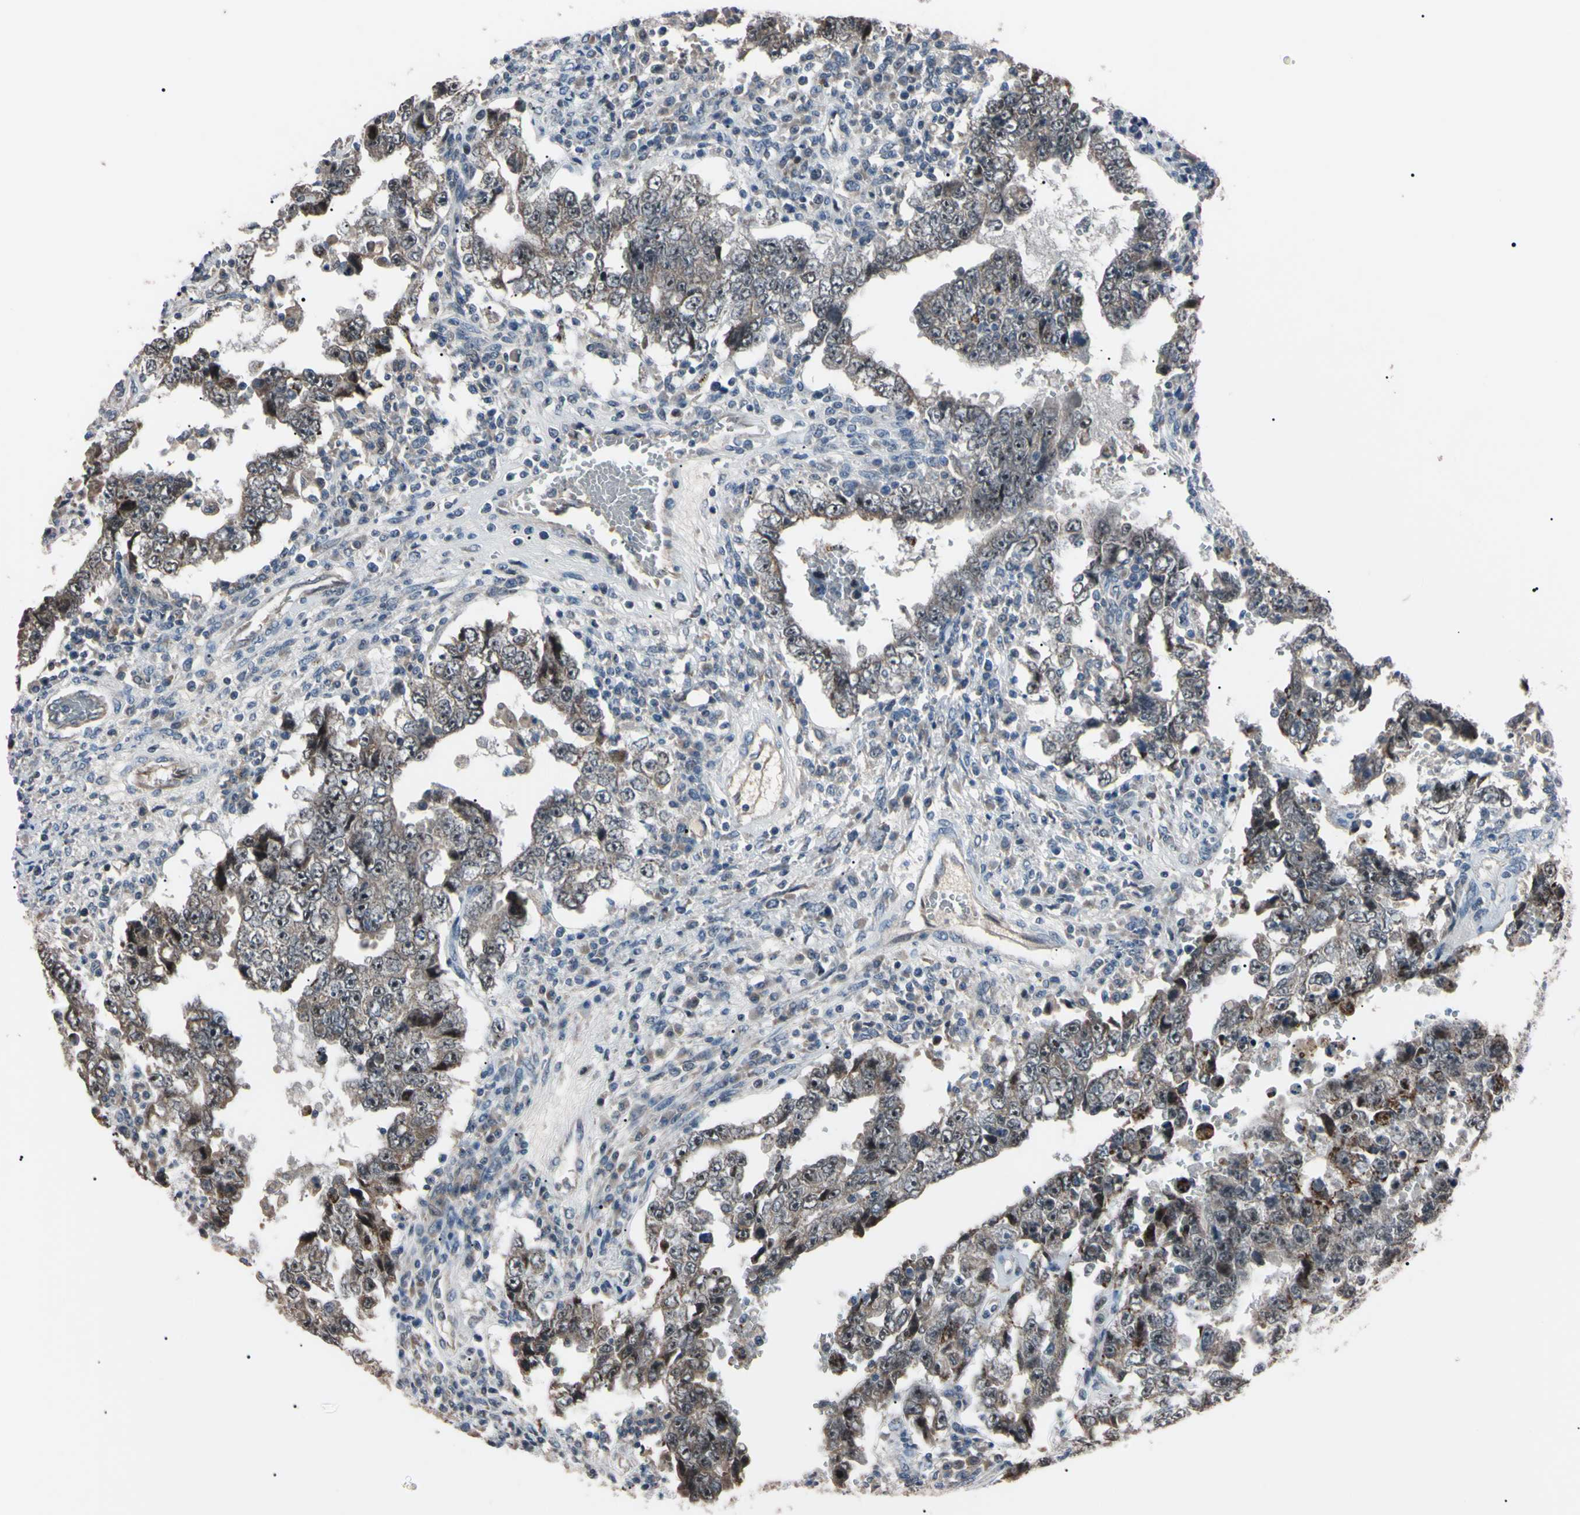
{"staining": {"intensity": "strong", "quantity": "<25%", "location": "cytoplasmic/membranous,nuclear"}, "tissue": "testis cancer", "cell_type": "Tumor cells", "image_type": "cancer", "snomed": [{"axis": "morphology", "description": "Carcinoma, Embryonal, NOS"}, {"axis": "topography", "description": "Testis"}], "caption": "Immunohistochemistry image of neoplastic tissue: testis cancer (embryonal carcinoma) stained using IHC reveals medium levels of strong protein expression localized specifically in the cytoplasmic/membranous and nuclear of tumor cells, appearing as a cytoplasmic/membranous and nuclear brown color.", "gene": "TRAF5", "patient": {"sex": "male", "age": 26}}